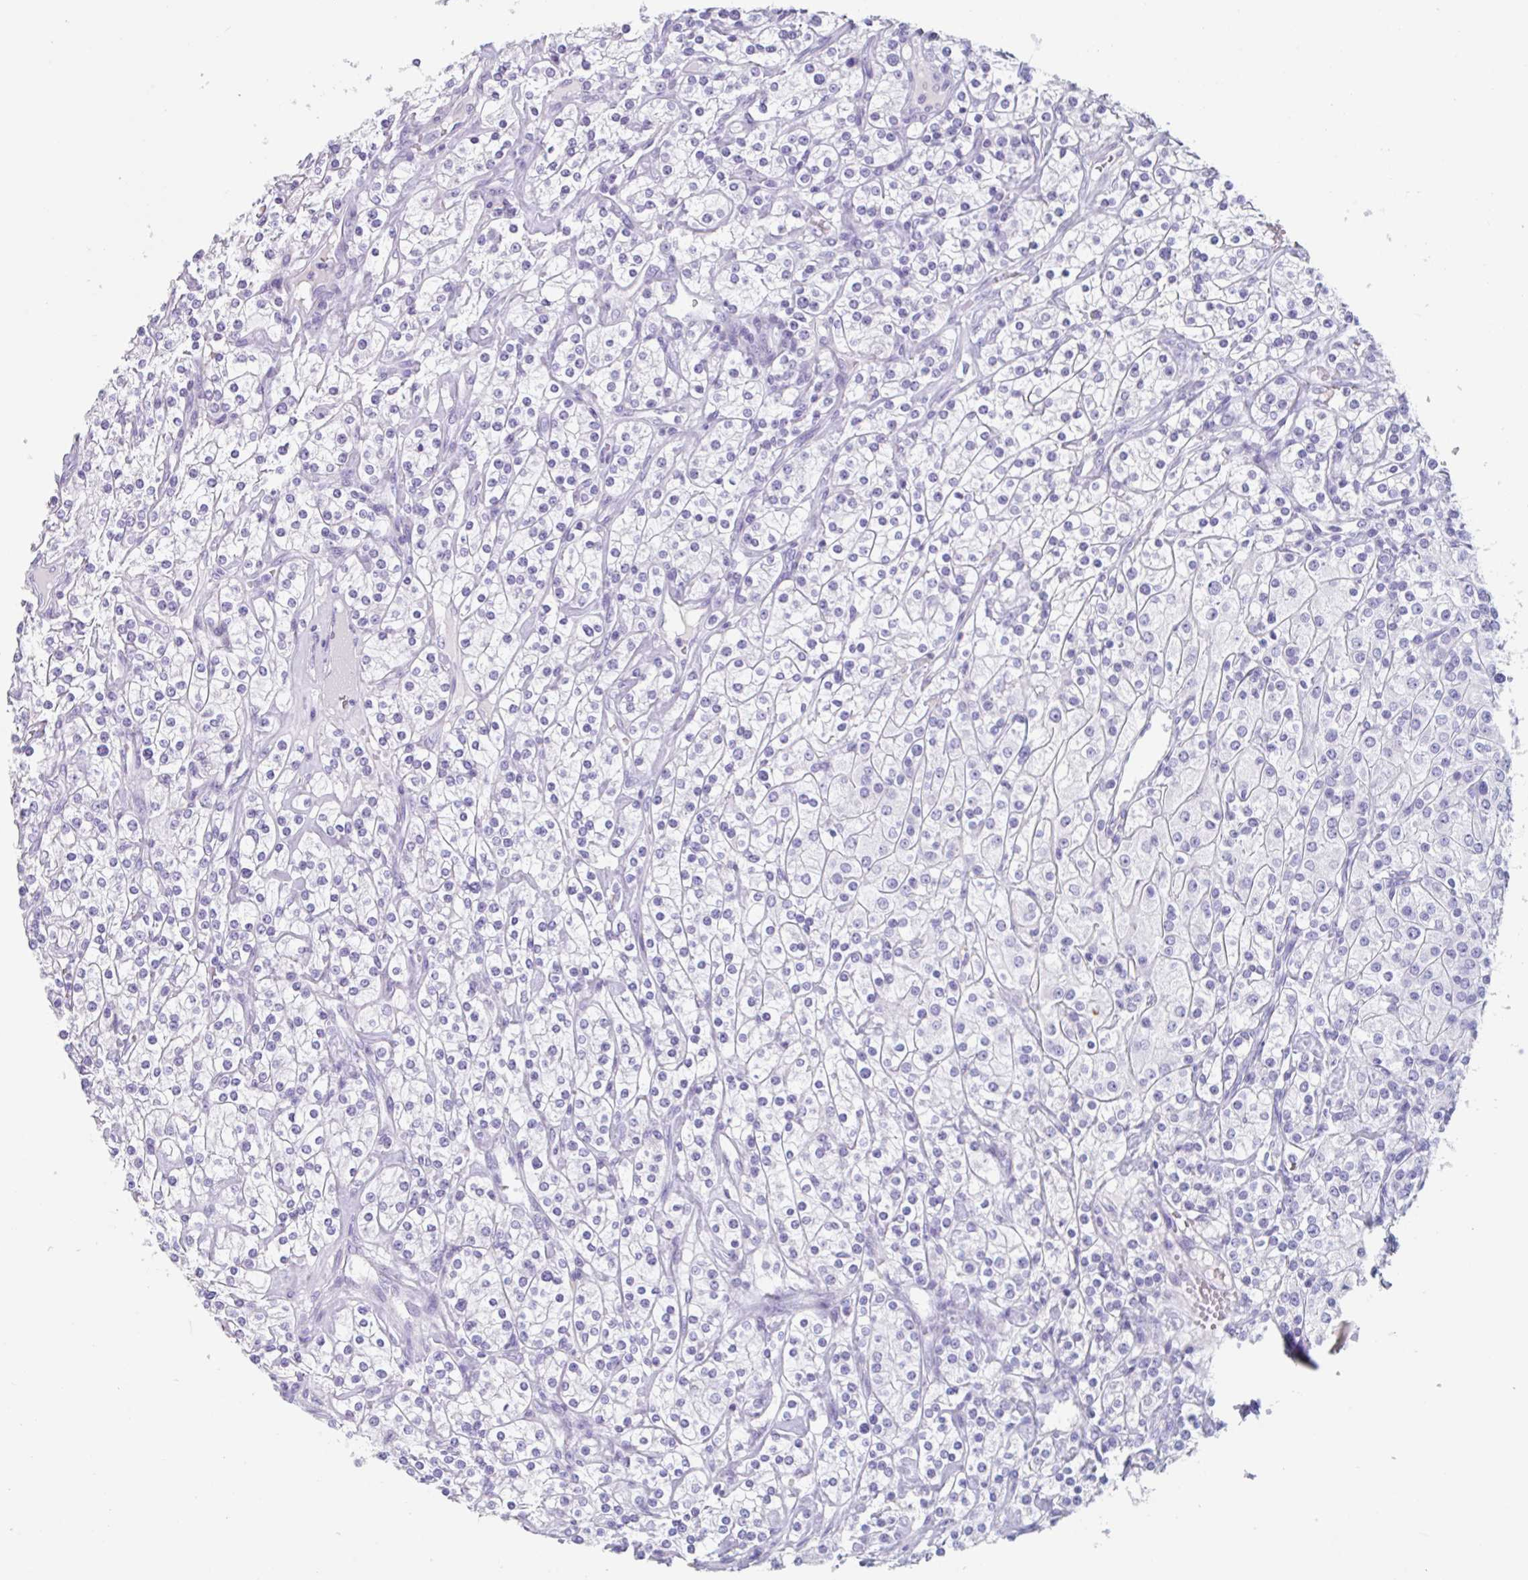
{"staining": {"intensity": "negative", "quantity": "none", "location": "none"}, "tissue": "renal cancer", "cell_type": "Tumor cells", "image_type": "cancer", "snomed": [{"axis": "morphology", "description": "Adenocarcinoma, NOS"}, {"axis": "topography", "description": "Kidney"}], "caption": "DAB immunohistochemical staining of human renal cancer (adenocarcinoma) reveals no significant positivity in tumor cells. The staining is performed using DAB (3,3'-diaminobenzidine) brown chromogen with nuclei counter-stained in using hematoxylin.", "gene": "EMC4", "patient": {"sex": "male", "age": 77}}